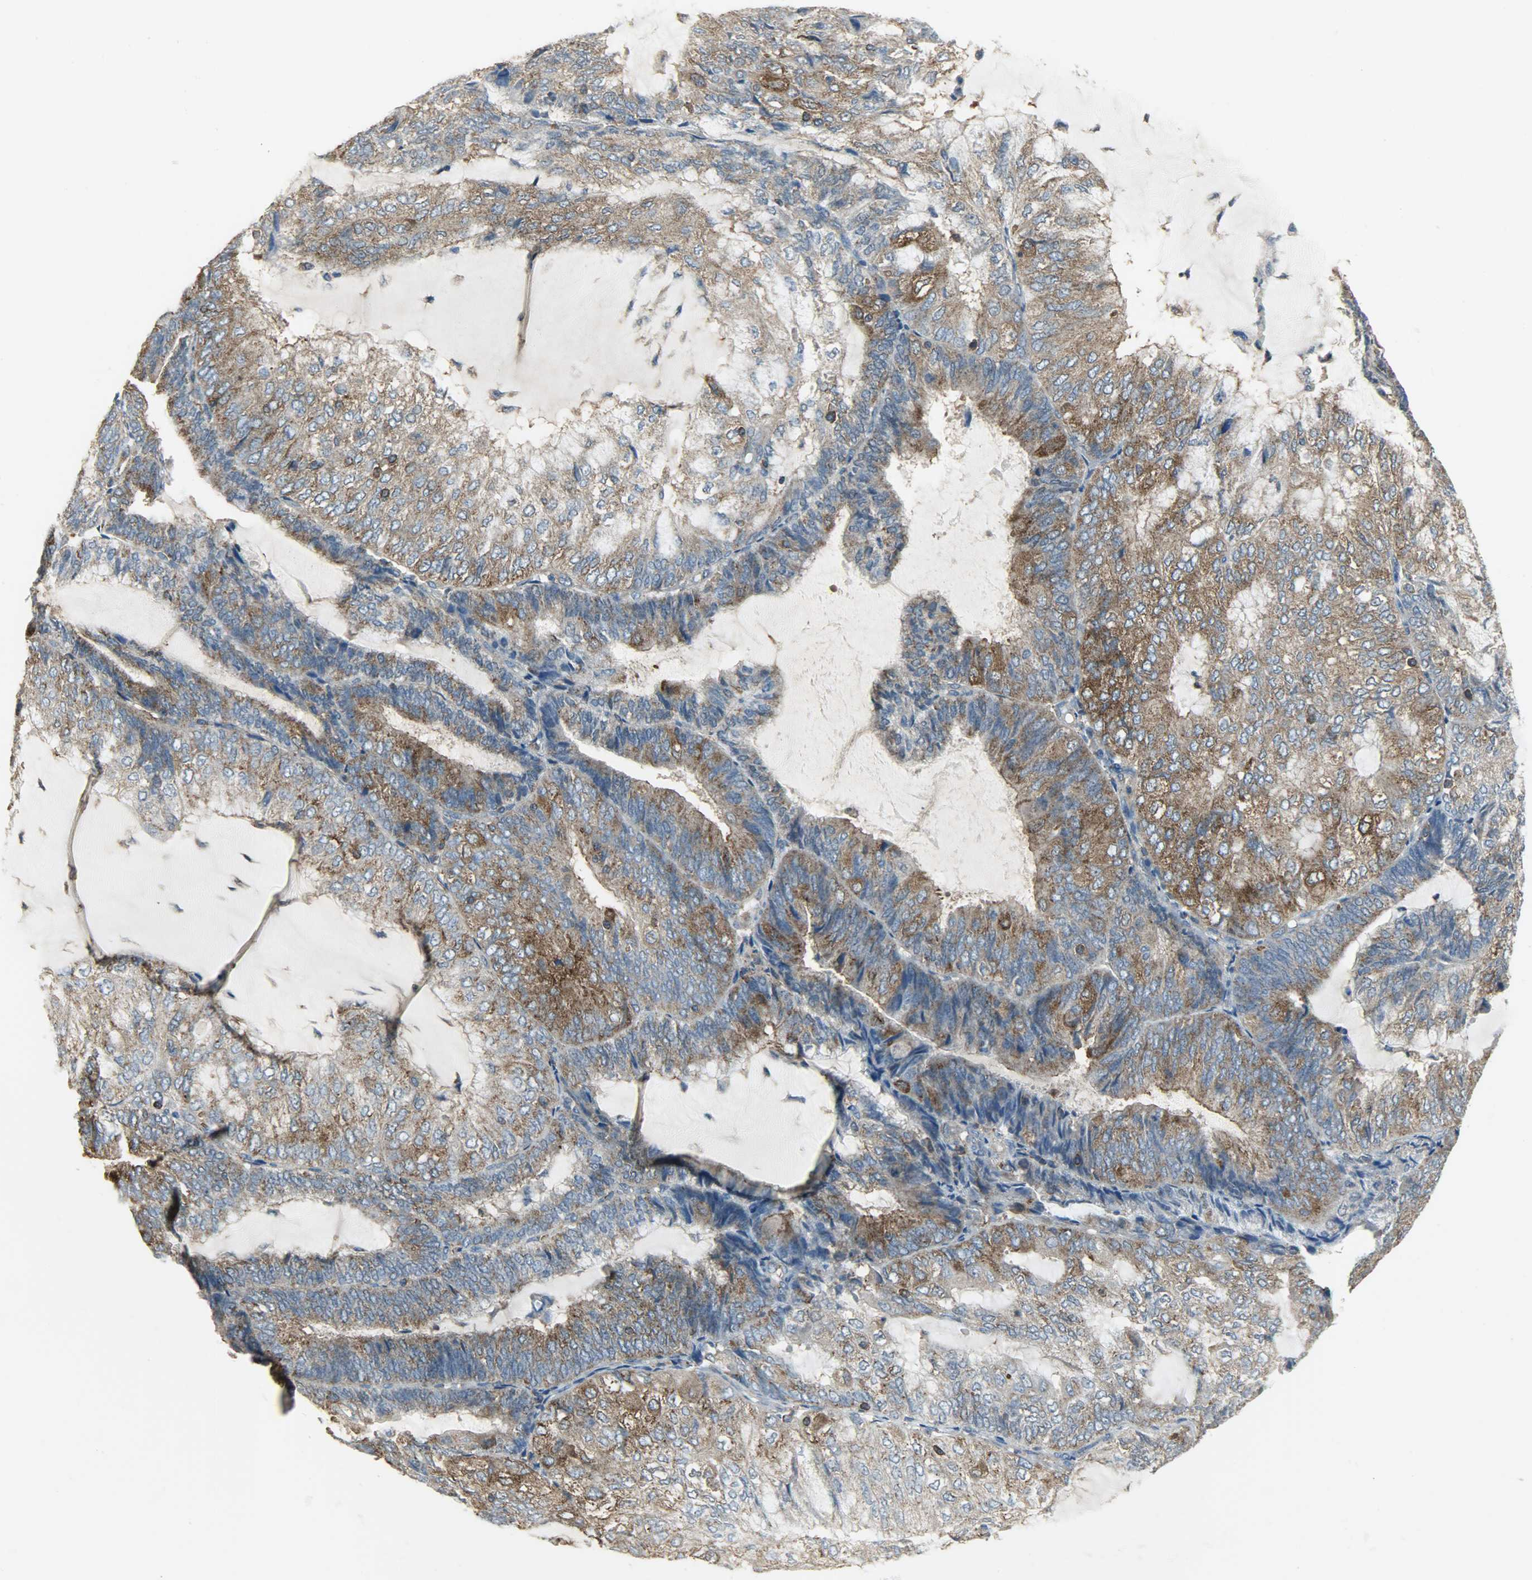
{"staining": {"intensity": "moderate", "quantity": ">75%", "location": "cytoplasmic/membranous"}, "tissue": "endometrial cancer", "cell_type": "Tumor cells", "image_type": "cancer", "snomed": [{"axis": "morphology", "description": "Adenocarcinoma, NOS"}, {"axis": "topography", "description": "Endometrium"}], "caption": "Immunohistochemistry (IHC) of human endometrial cancer (adenocarcinoma) demonstrates medium levels of moderate cytoplasmic/membranous expression in approximately >75% of tumor cells. The staining was performed using DAB, with brown indicating positive protein expression. Nuclei are stained blue with hematoxylin.", "gene": "DNAJA4", "patient": {"sex": "female", "age": 81}}